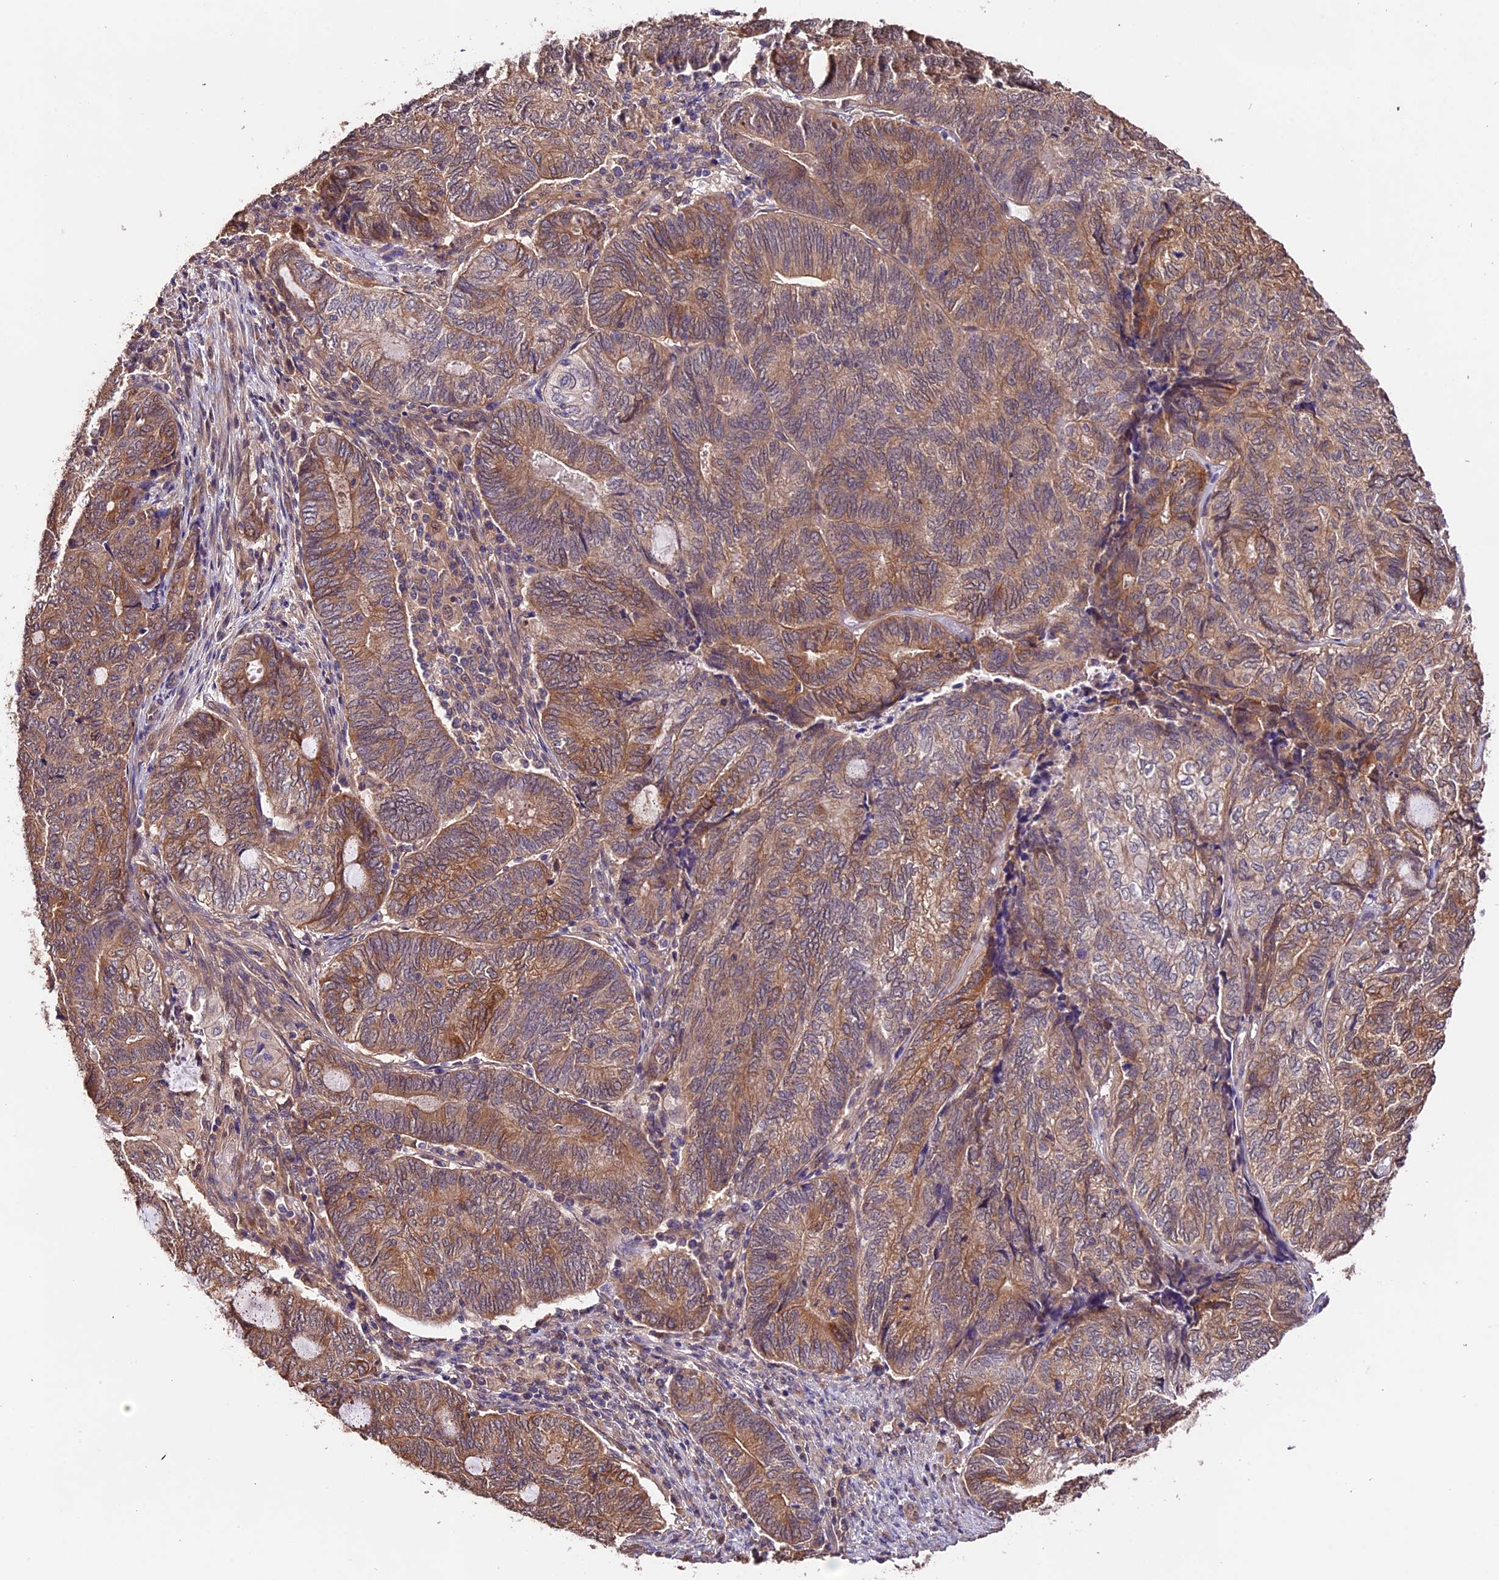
{"staining": {"intensity": "moderate", "quantity": ">75%", "location": "cytoplasmic/membranous"}, "tissue": "endometrial cancer", "cell_type": "Tumor cells", "image_type": "cancer", "snomed": [{"axis": "morphology", "description": "Adenocarcinoma, NOS"}, {"axis": "topography", "description": "Uterus"}, {"axis": "topography", "description": "Endometrium"}], "caption": "Immunohistochemistry (IHC) histopathology image of human endometrial cancer stained for a protein (brown), which displays medium levels of moderate cytoplasmic/membranous positivity in about >75% of tumor cells.", "gene": "CES3", "patient": {"sex": "female", "age": 70}}